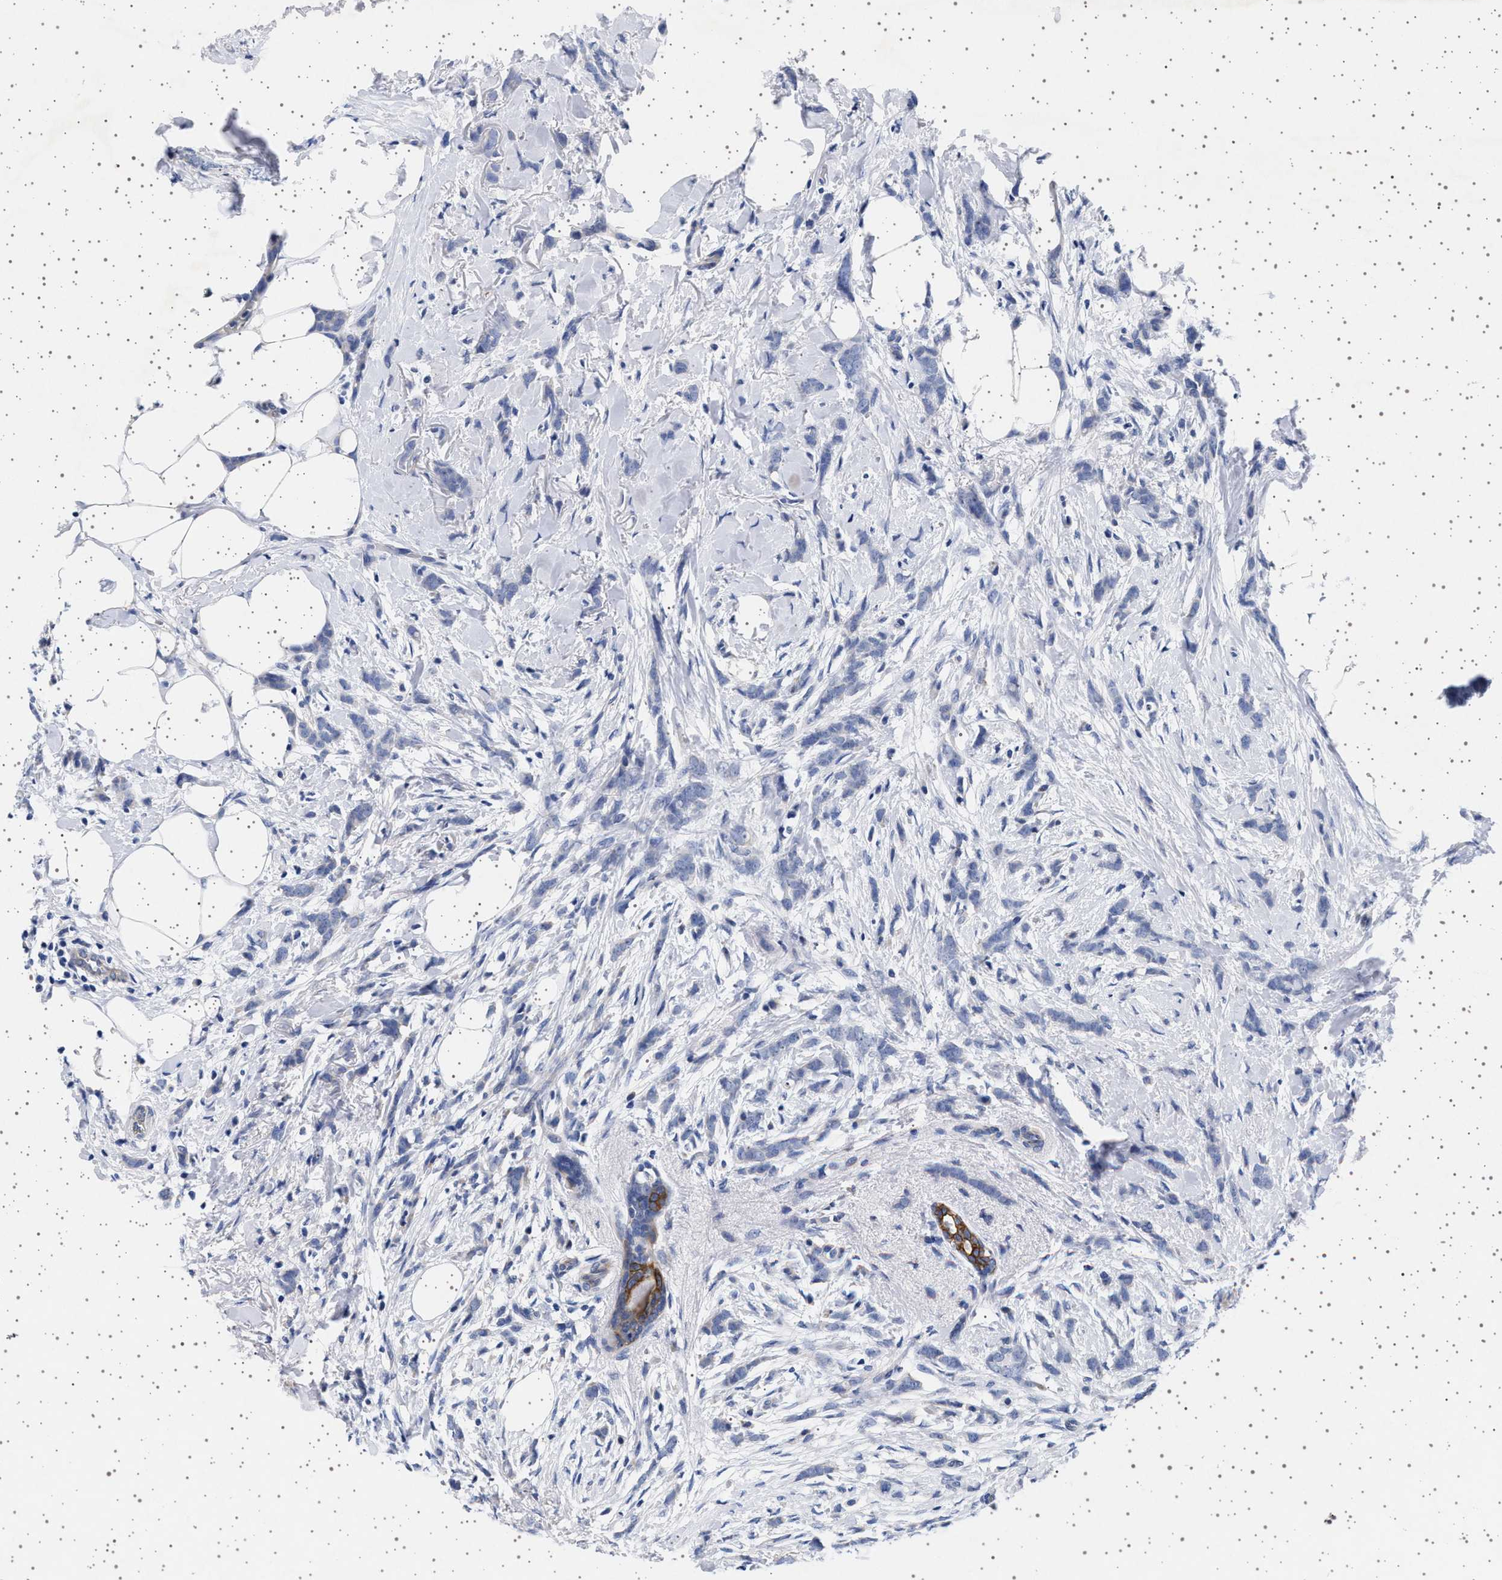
{"staining": {"intensity": "negative", "quantity": "none", "location": "none"}, "tissue": "breast cancer", "cell_type": "Tumor cells", "image_type": "cancer", "snomed": [{"axis": "morphology", "description": "Lobular carcinoma, in situ"}, {"axis": "morphology", "description": "Lobular carcinoma"}, {"axis": "topography", "description": "Breast"}], "caption": "Photomicrograph shows no significant protein staining in tumor cells of breast cancer. (DAB immunohistochemistry, high magnification).", "gene": "TRMT10B", "patient": {"sex": "female", "age": 41}}